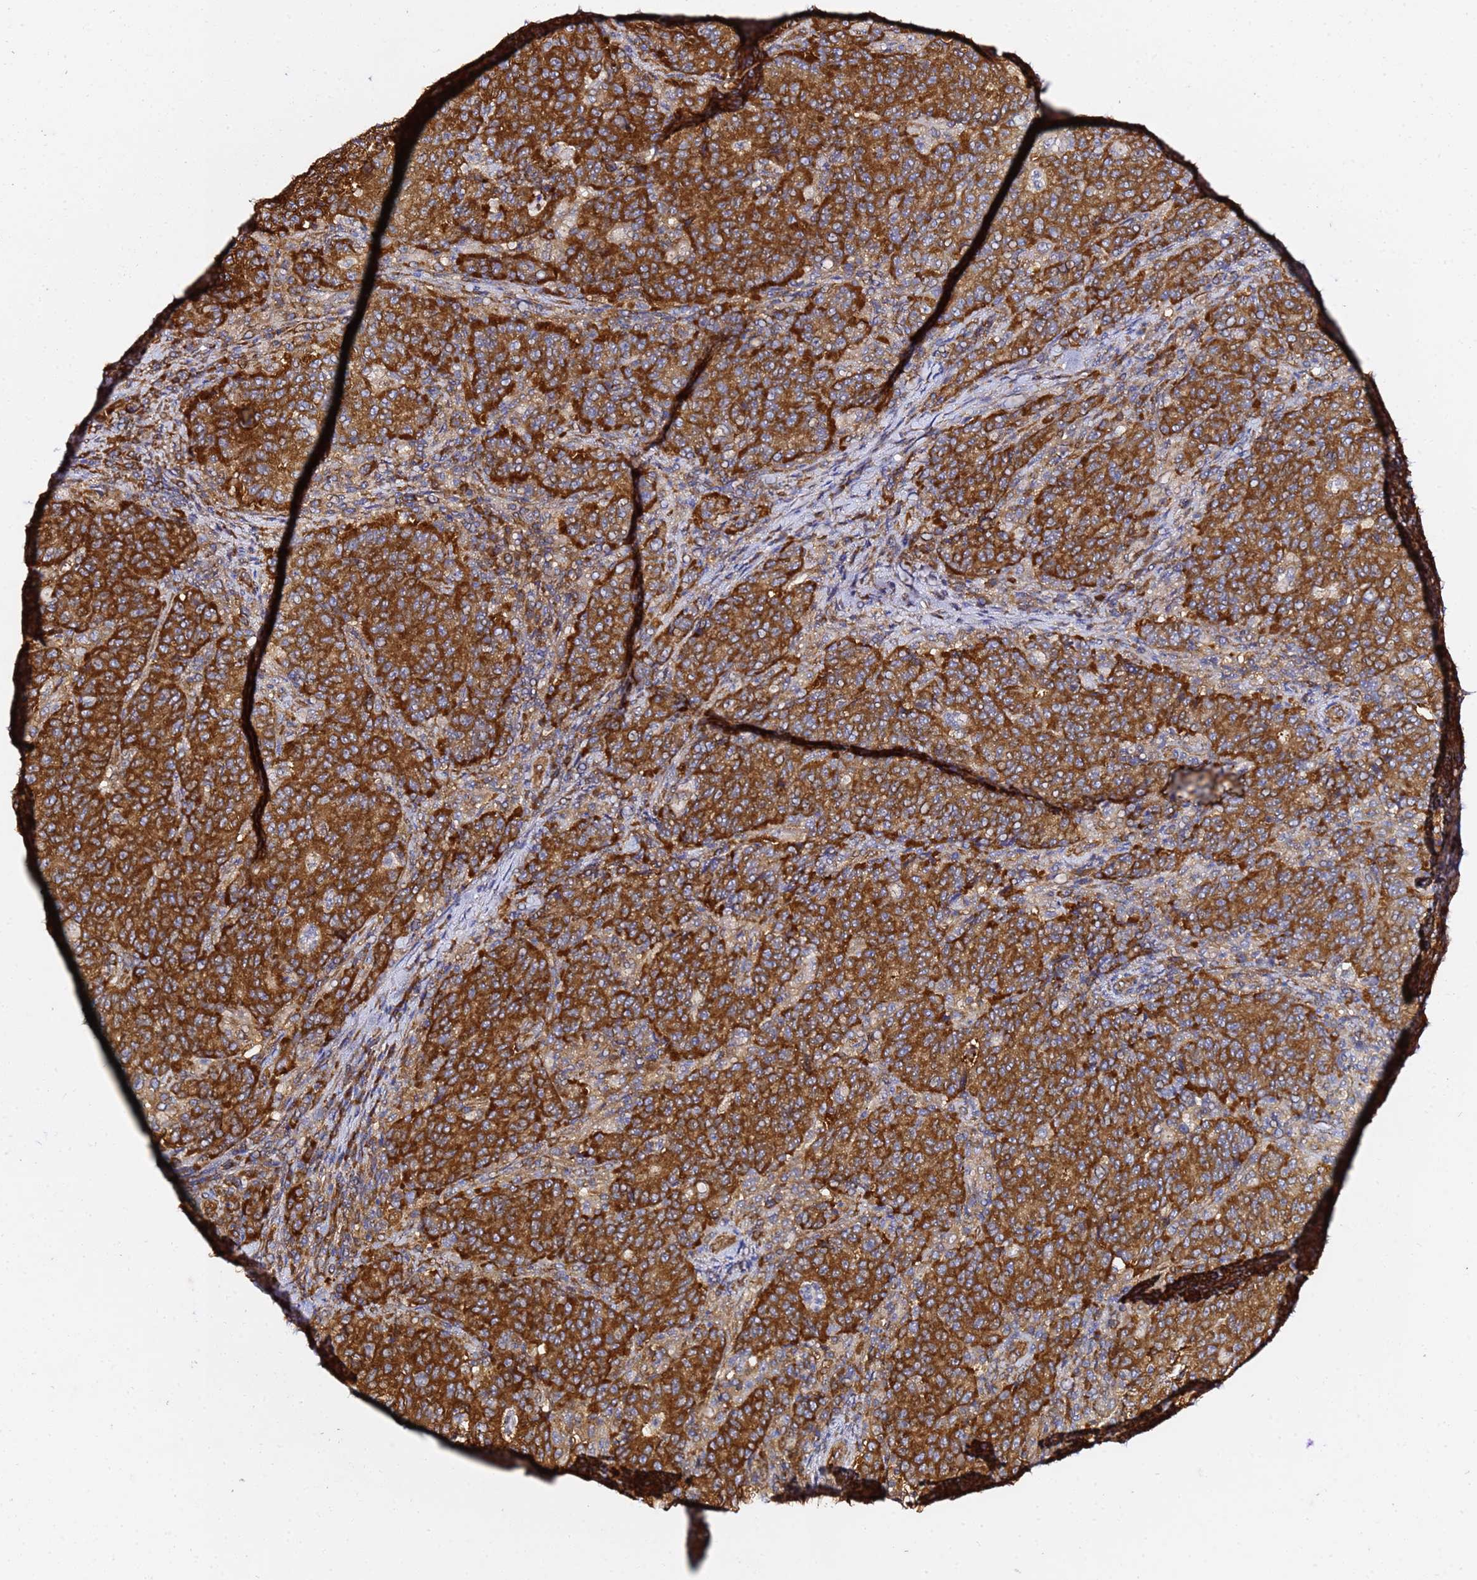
{"staining": {"intensity": "strong", "quantity": ">75%", "location": "cytoplasmic/membranous"}, "tissue": "colorectal cancer", "cell_type": "Tumor cells", "image_type": "cancer", "snomed": [{"axis": "morphology", "description": "Adenocarcinoma, NOS"}, {"axis": "topography", "description": "Colon"}], "caption": "A brown stain labels strong cytoplasmic/membranous expression of a protein in human colorectal cancer tumor cells. (Brightfield microscopy of DAB IHC at high magnification).", "gene": "TPST1", "patient": {"sex": "female", "age": 75}}